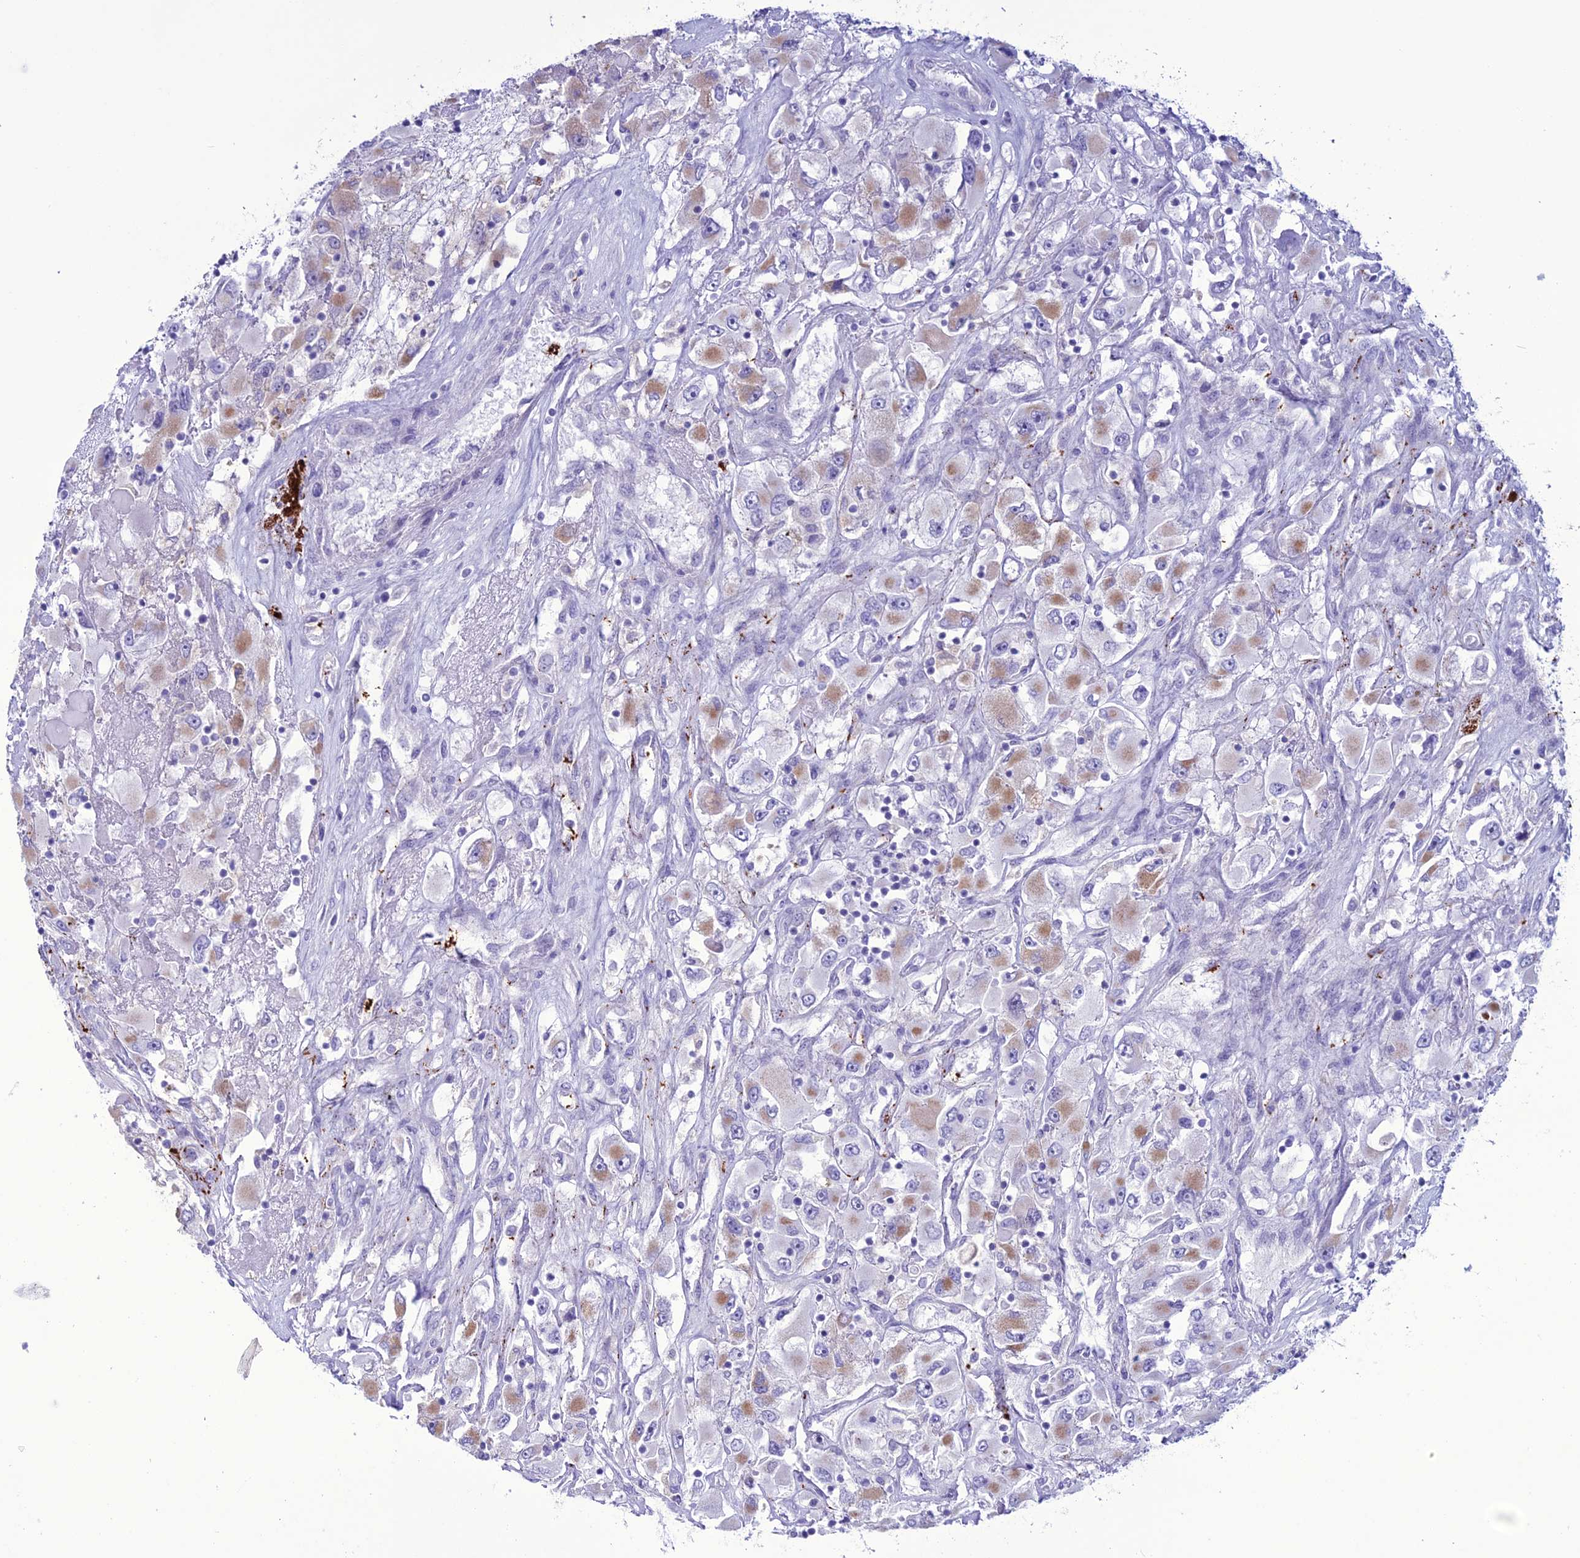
{"staining": {"intensity": "moderate", "quantity": "<25%", "location": "cytoplasmic/membranous"}, "tissue": "renal cancer", "cell_type": "Tumor cells", "image_type": "cancer", "snomed": [{"axis": "morphology", "description": "Adenocarcinoma, NOS"}, {"axis": "topography", "description": "Kidney"}], "caption": "A low amount of moderate cytoplasmic/membranous staining is appreciated in about <25% of tumor cells in renal cancer (adenocarcinoma) tissue.", "gene": "C21orf140", "patient": {"sex": "female", "age": 52}}